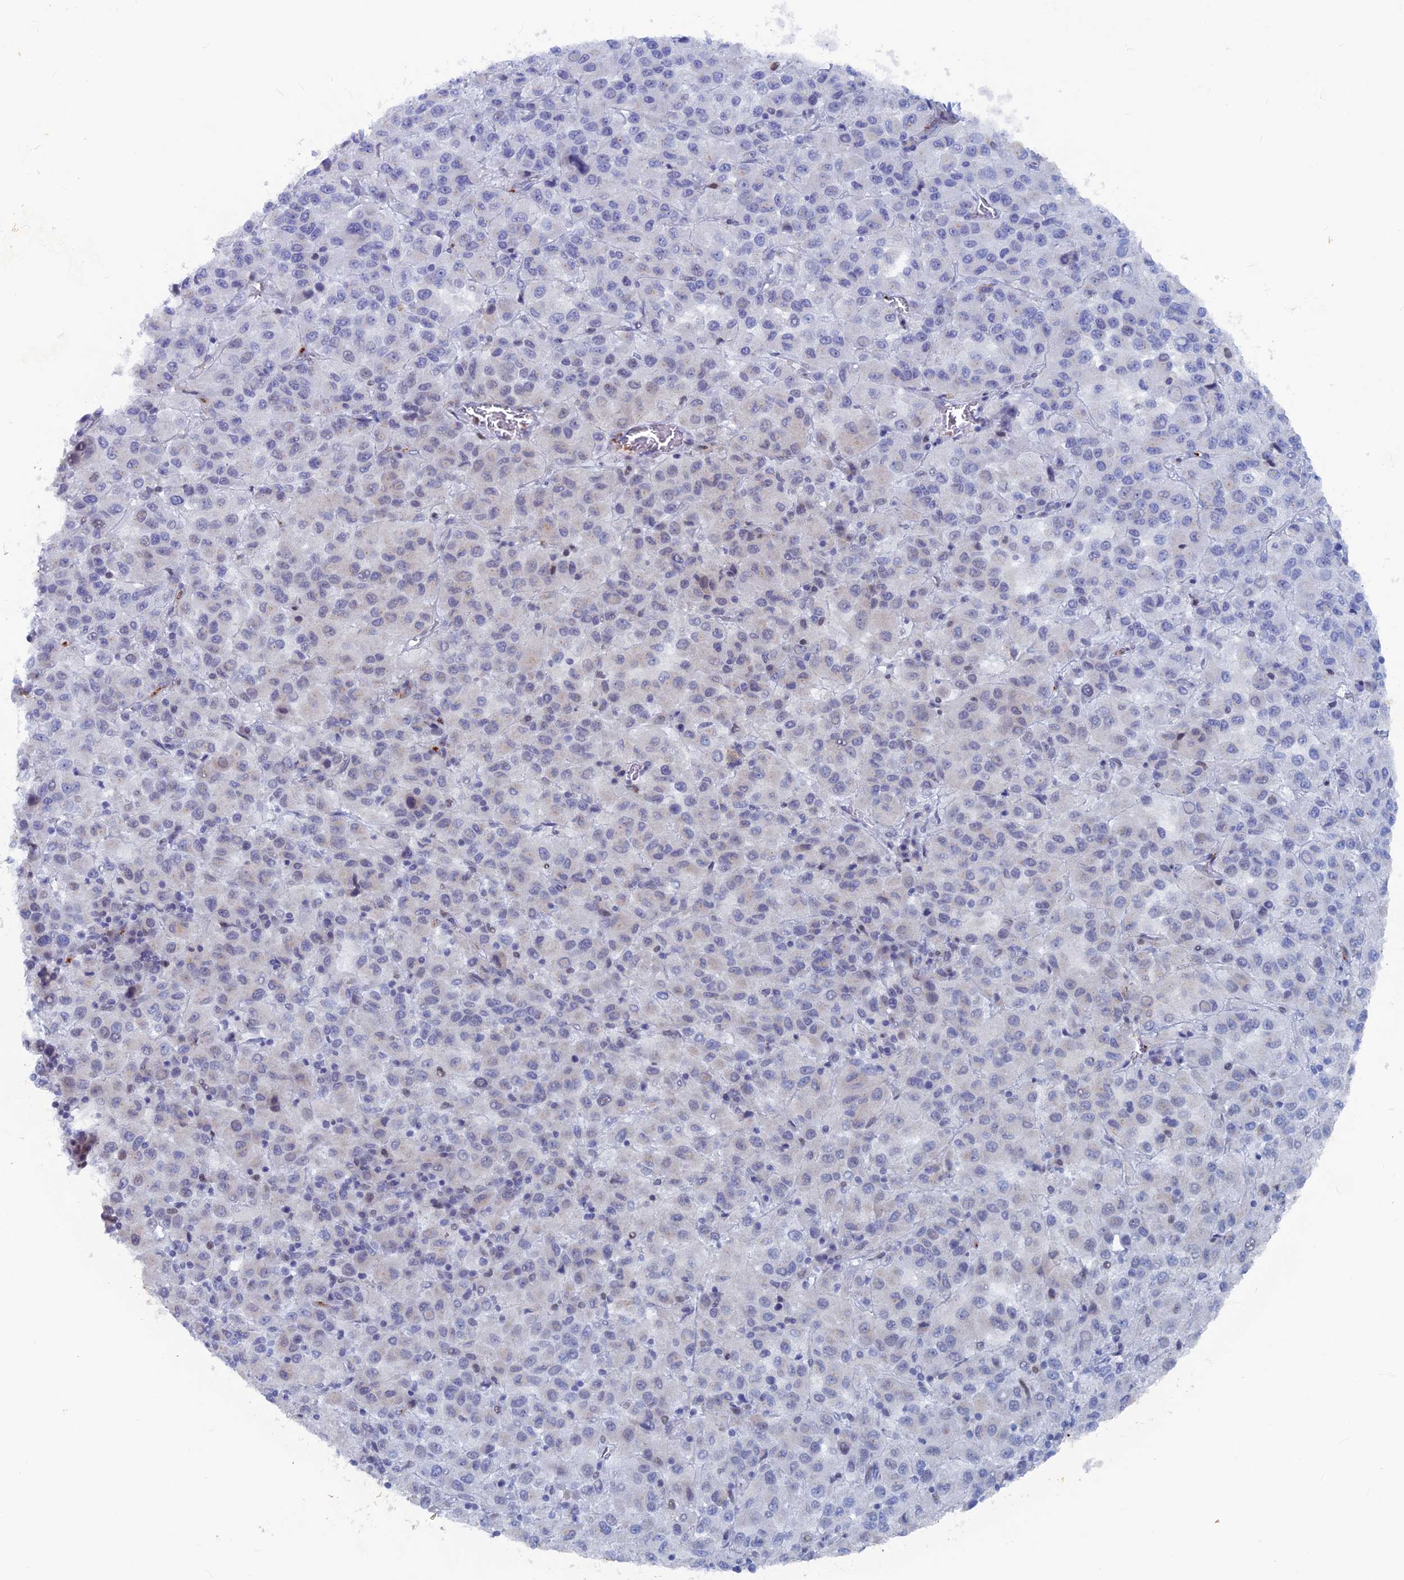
{"staining": {"intensity": "negative", "quantity": "none", "location": "none"}, "tissue": "melanoma", "cell_type": "Tumor cells", "image_type": "cancer", "snomed": [{"axis": "morphology", "description": "Malignant melanoma, Metastatic site"}, {"axis": "topography", "description": "Lung"}], "caption": "Immunohistochemical staining of human malignant melanoma (metastatic site) reveals no significant expression in tumor cells. (DAB IHC, high magnification).", "gene": "SH3D21", "patient": {"sex": "male", "age": 64}}